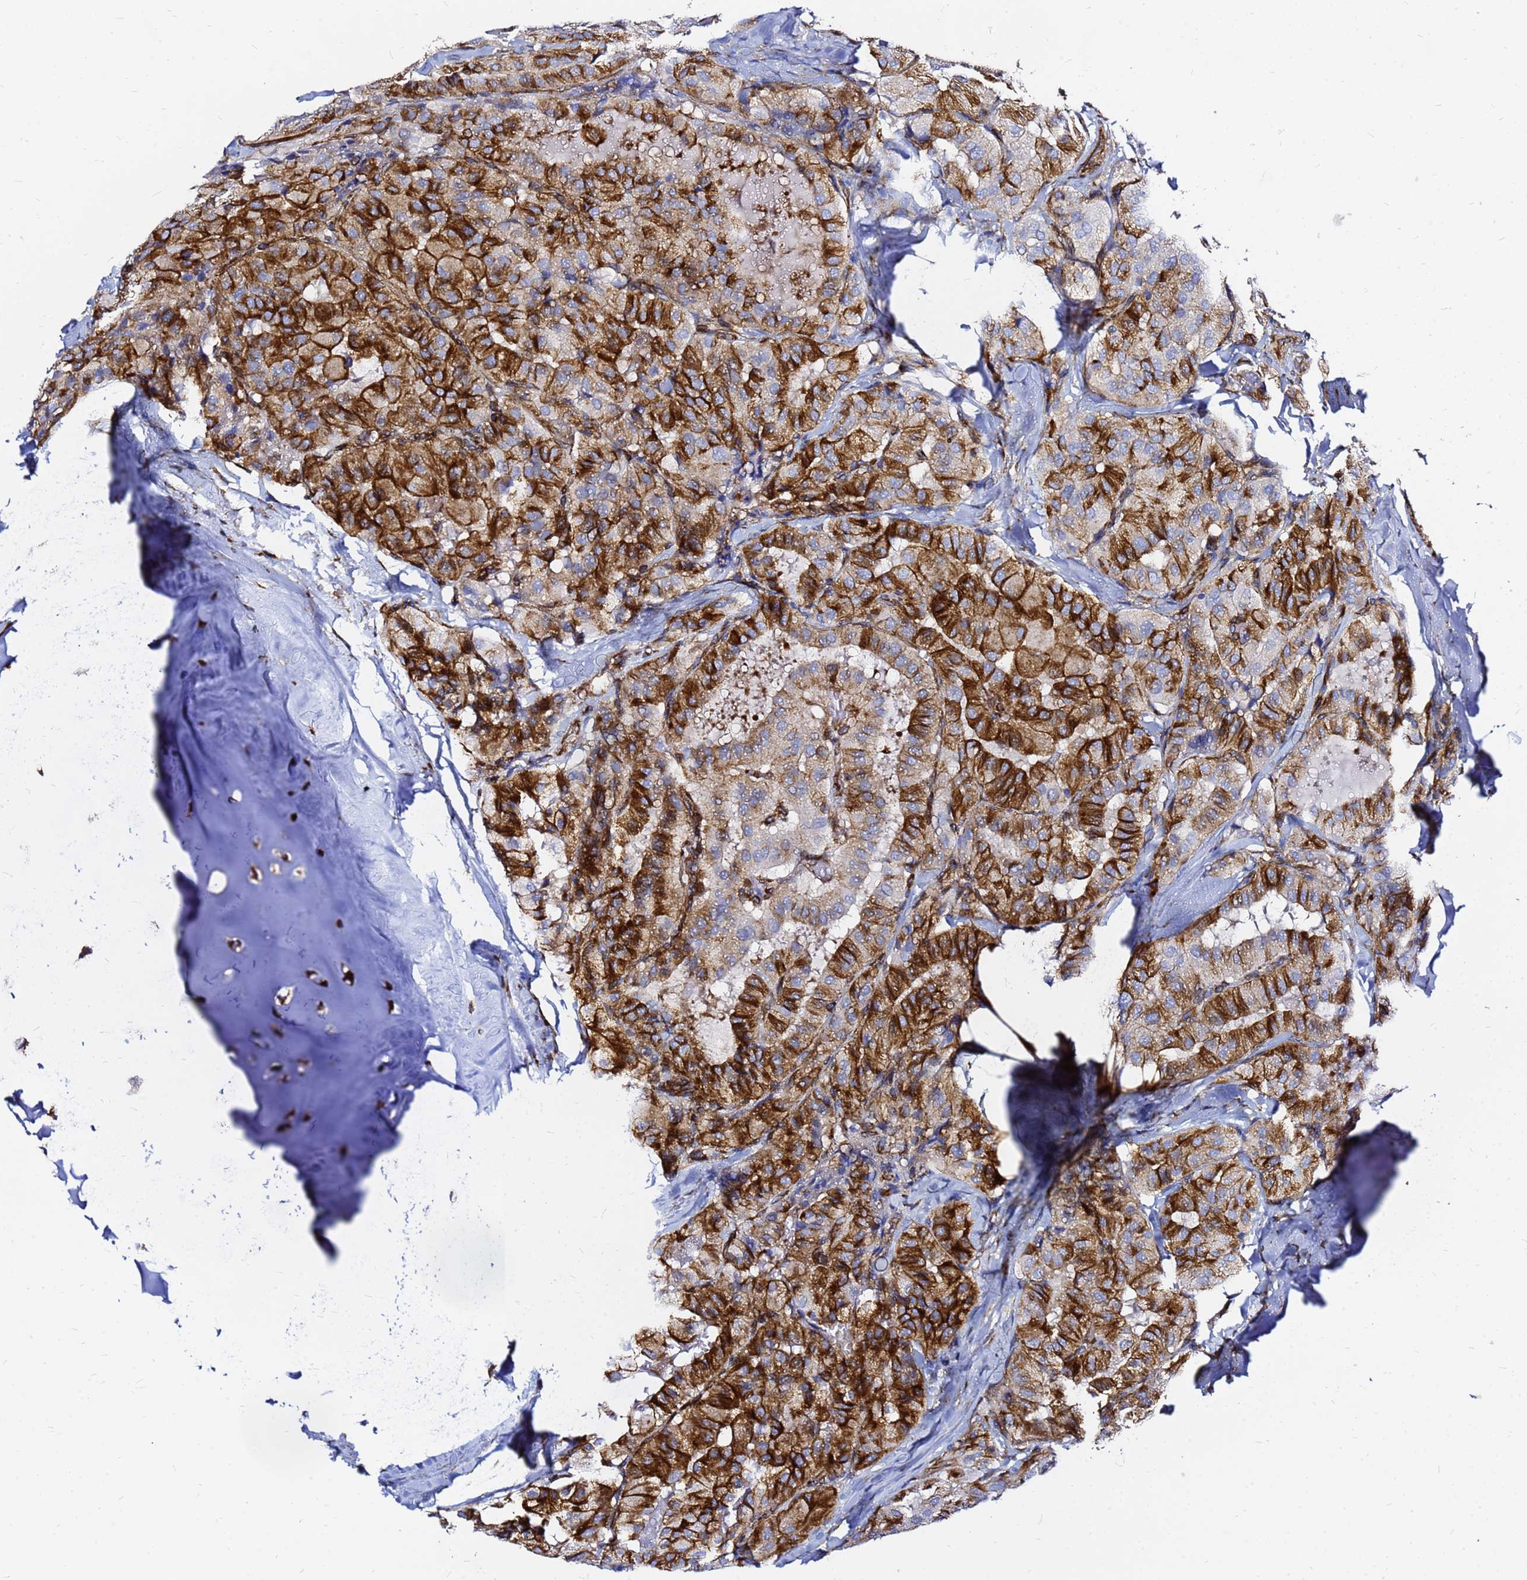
{"staining": {"intensity": "strong", "quantity": ">75%", "location": "cytoplasmic/membranous"}, "tissue": "thyroid cancer", "cell_type": "Tumor cells", "image_type": "cancer", "snomed": [{"axis": "morphology", "description": "Normal tissue, NOS"}, {"axis": "morphology", "description": "Papillary adenocarcinoma, NOS"}, {"axis": "topography", "description": "Thyroid gland"}], "caption": "Protein analysis of thyroid papillary adenocarcinoma tissue displays strong cytoplasmic/membranous expression in about >75% of tumor cells.", "gene": "TUBA8", "patient": {"sex": "female", "age": 59}}